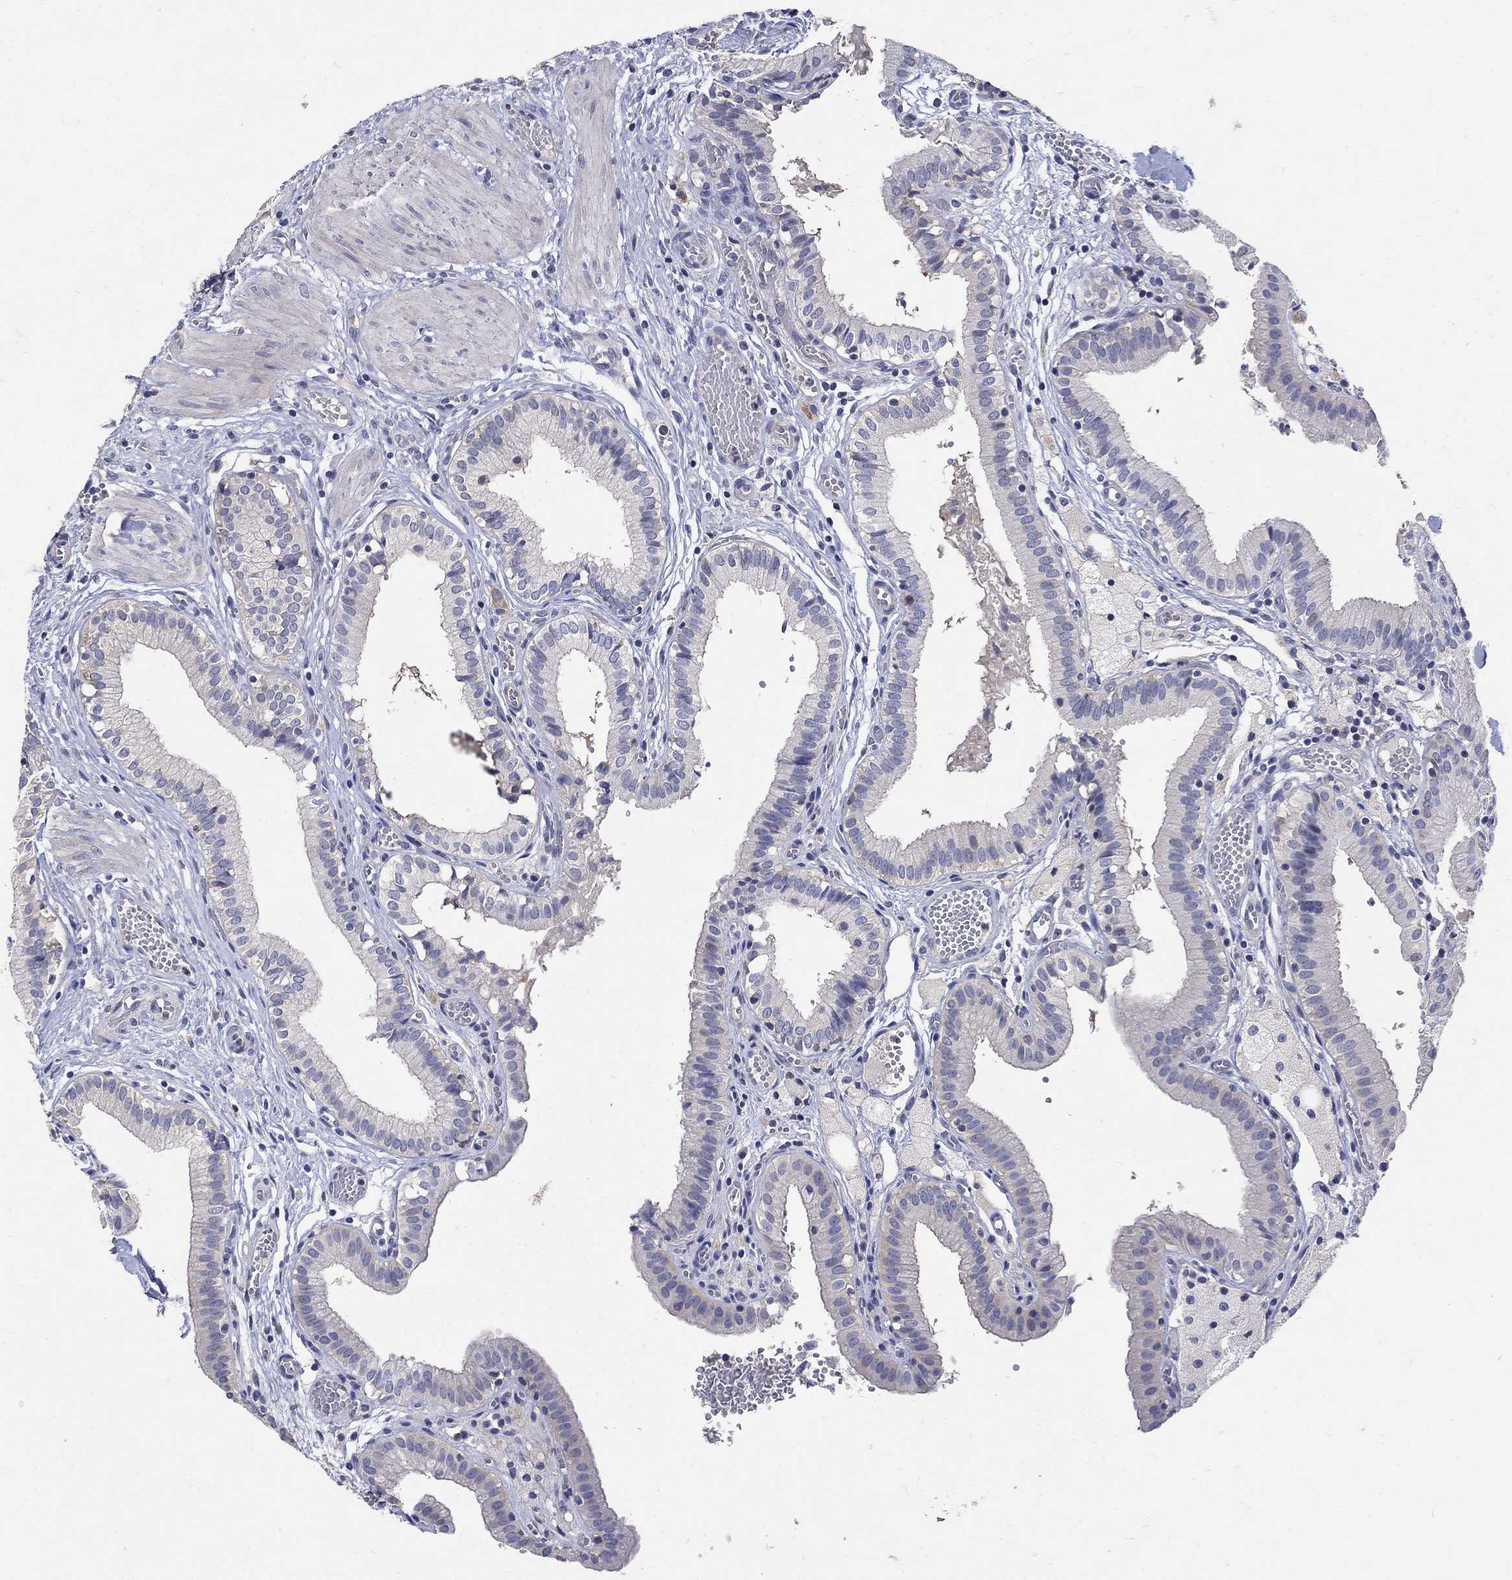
{"staining": {"intensity": "negative", "quantity": "none", "location": "none"}, "tissue": "gallbladder", "cell_type": "Glandular cells", "image_type": "normal", "snomed": [{"axis": "morphology", "description": "Normal tissue, NOS"}, {"axis": "topography", "description": "Gallbladder"}], "caption": "DAB immunohistochemical staining of normal human gallbladder shows no significant expression in glandular cells.", "gene": "CETN1", "patient": {"sex": "female", "age": 24}}